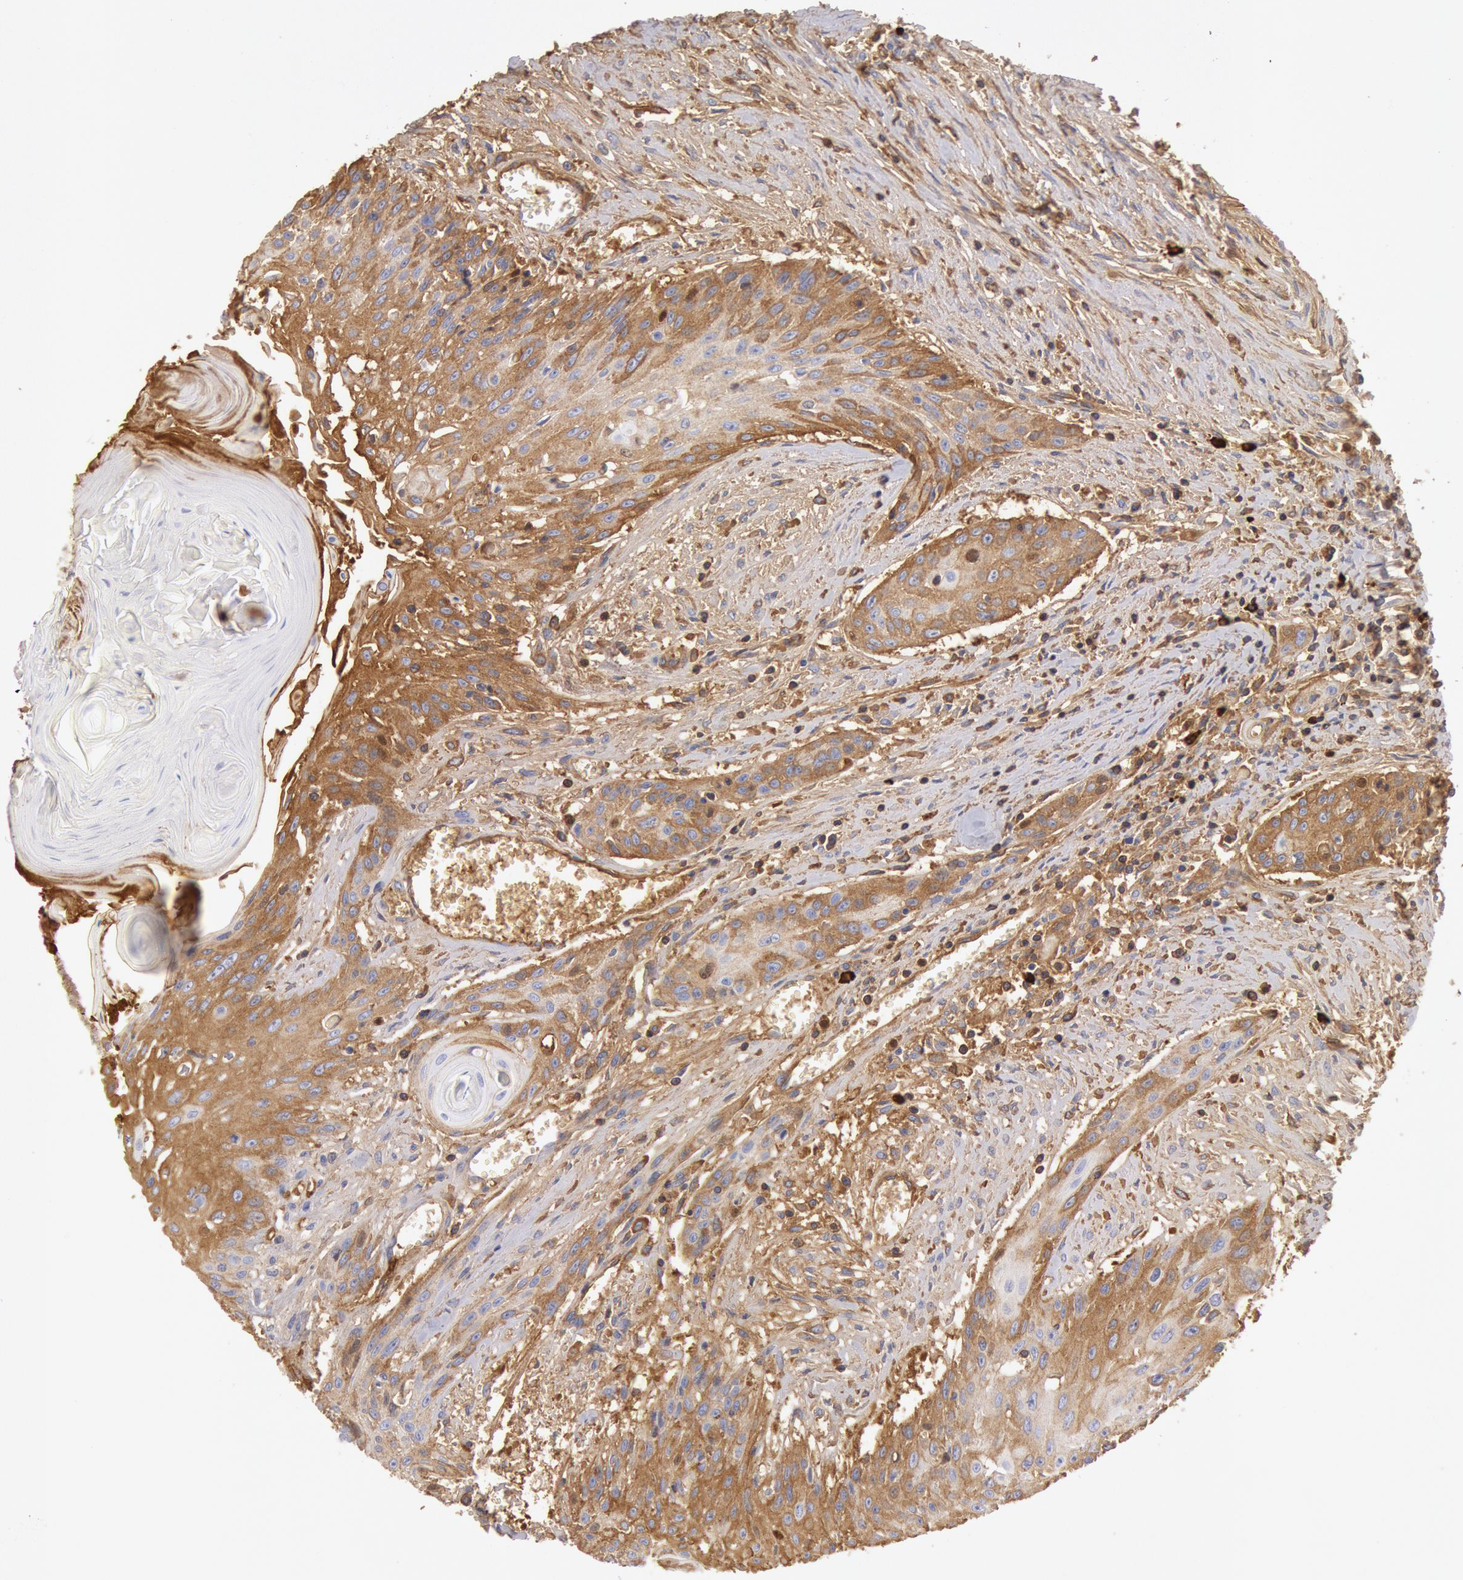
{"staining": {"intensity": "weak", "quantity": "25%-75%", "location": "cytoplasmic/membranous"}, "tissue": "head and neck cancer", "cell_type": "Tumor cells", "image_type": "cancer", "snomed": [{"axis": "morphology", "description": "Squamous cell carcinoma, NOS"}, {"axis": "morphology", "description": "Squamous cell carcinoma, metastatic, NOS"}, {"axis": "topography", "description": "Lymph node"}, {"axis": "topography", "description": "Salivary gland"}, {"axis": "topography", "description": "Head-Neck"}], "caption": "Human head and neck metastatic squamous cell carcinoma stained with a protein marker reveals weak staining in tumor cells.", "gene": "IGHA1", "patient": {"sex": "female", "age": 74}}